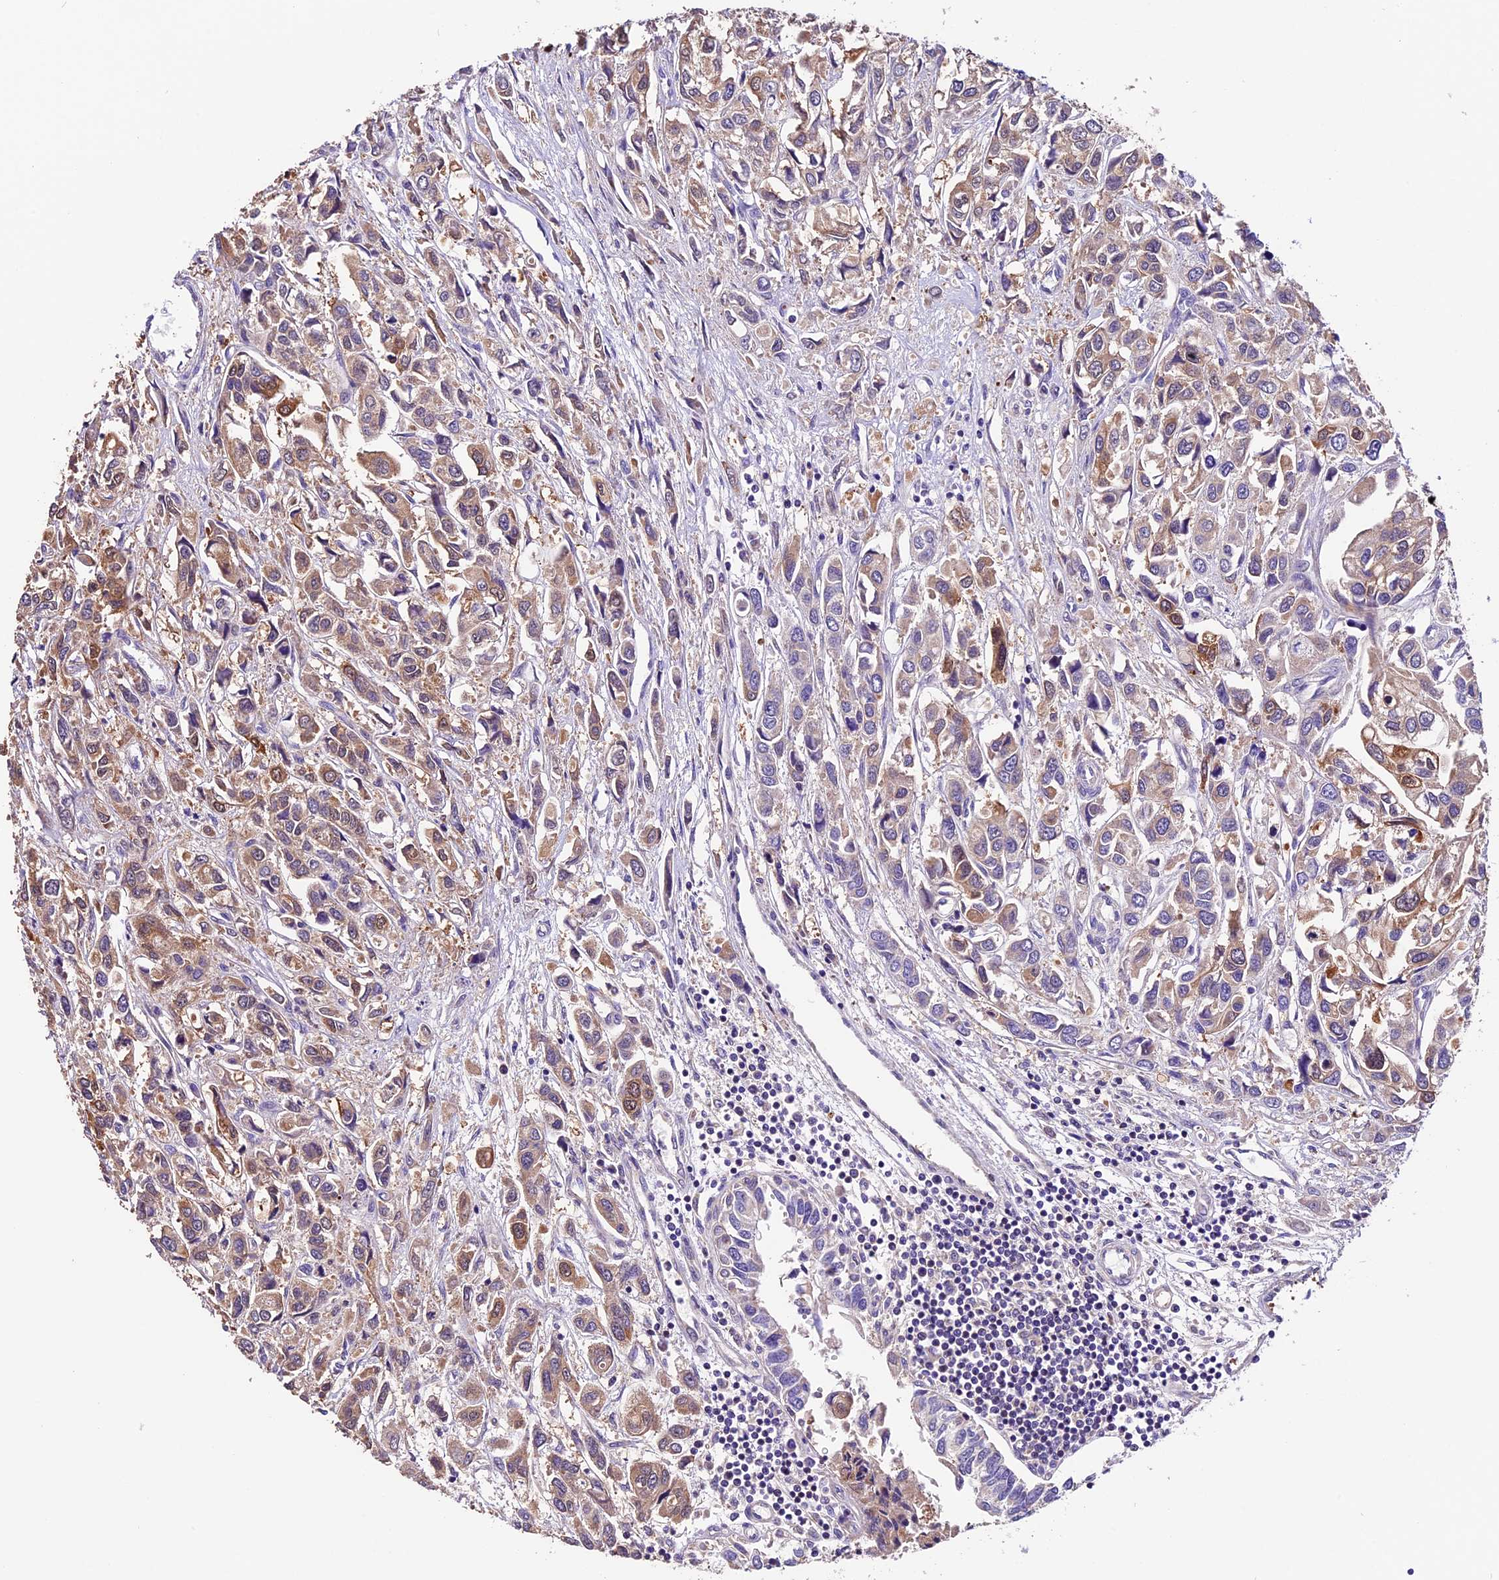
{"staining": {"intensity": "moderate", "quantity": "25%-75%", "location": "cytoplasmic/membranous"}, "tissue": "urothelial cancer", "cell_type": "Tumor cells", "image_type": "cancer", "snomed": [{"axis": "morphology", "description": "Urothelial carcinoma, High grade"}, {"axis": "topography", "description": "Urinary bladder"}], "caption": "Human urothelial carcinoma (high-grade) stained with a brown dye demonstrates moderate cytoplasmic/membranous positive expression in about 25%-75% of tumor cells.", "gene": "DDX28", "patient": {"sex": "male", "age": 67}}